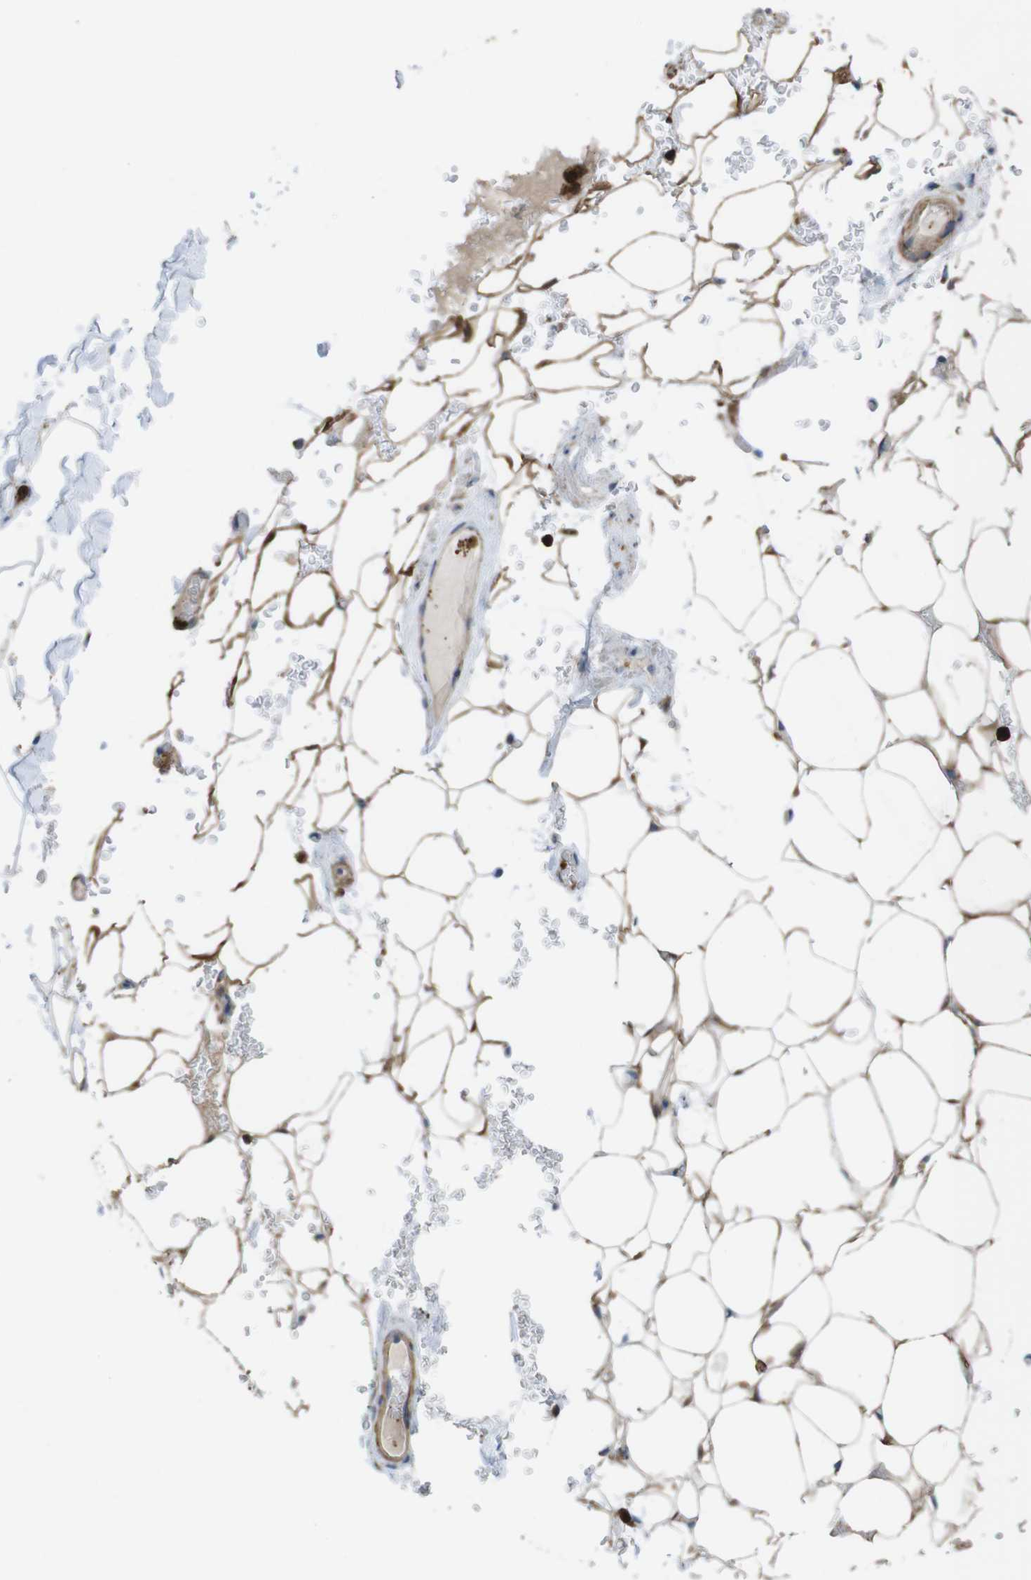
{"staining": {"intensity": "weak", "quantity": ">75%", "location": "cytoplasmic/membranous"}, "tissue": "adipose tissue", "cell_type": "Adipocytes", "image_type": "normal", "snomed": [{"axis": "morphology", "description": "Normal tissue, NOS"}, {"axis": "topography", "description": "Peripheral nerve tissue"}], "caption": "Immunohistochemistry (IHC) image of benign adipose tissue stained for a protein (brown), which reveals low levels of weak cytoplasmic/membranous staining in approximately >75% of adipocytes.", "gene": "PRKCD", "patient": {"sex": "male", "age": 70}}